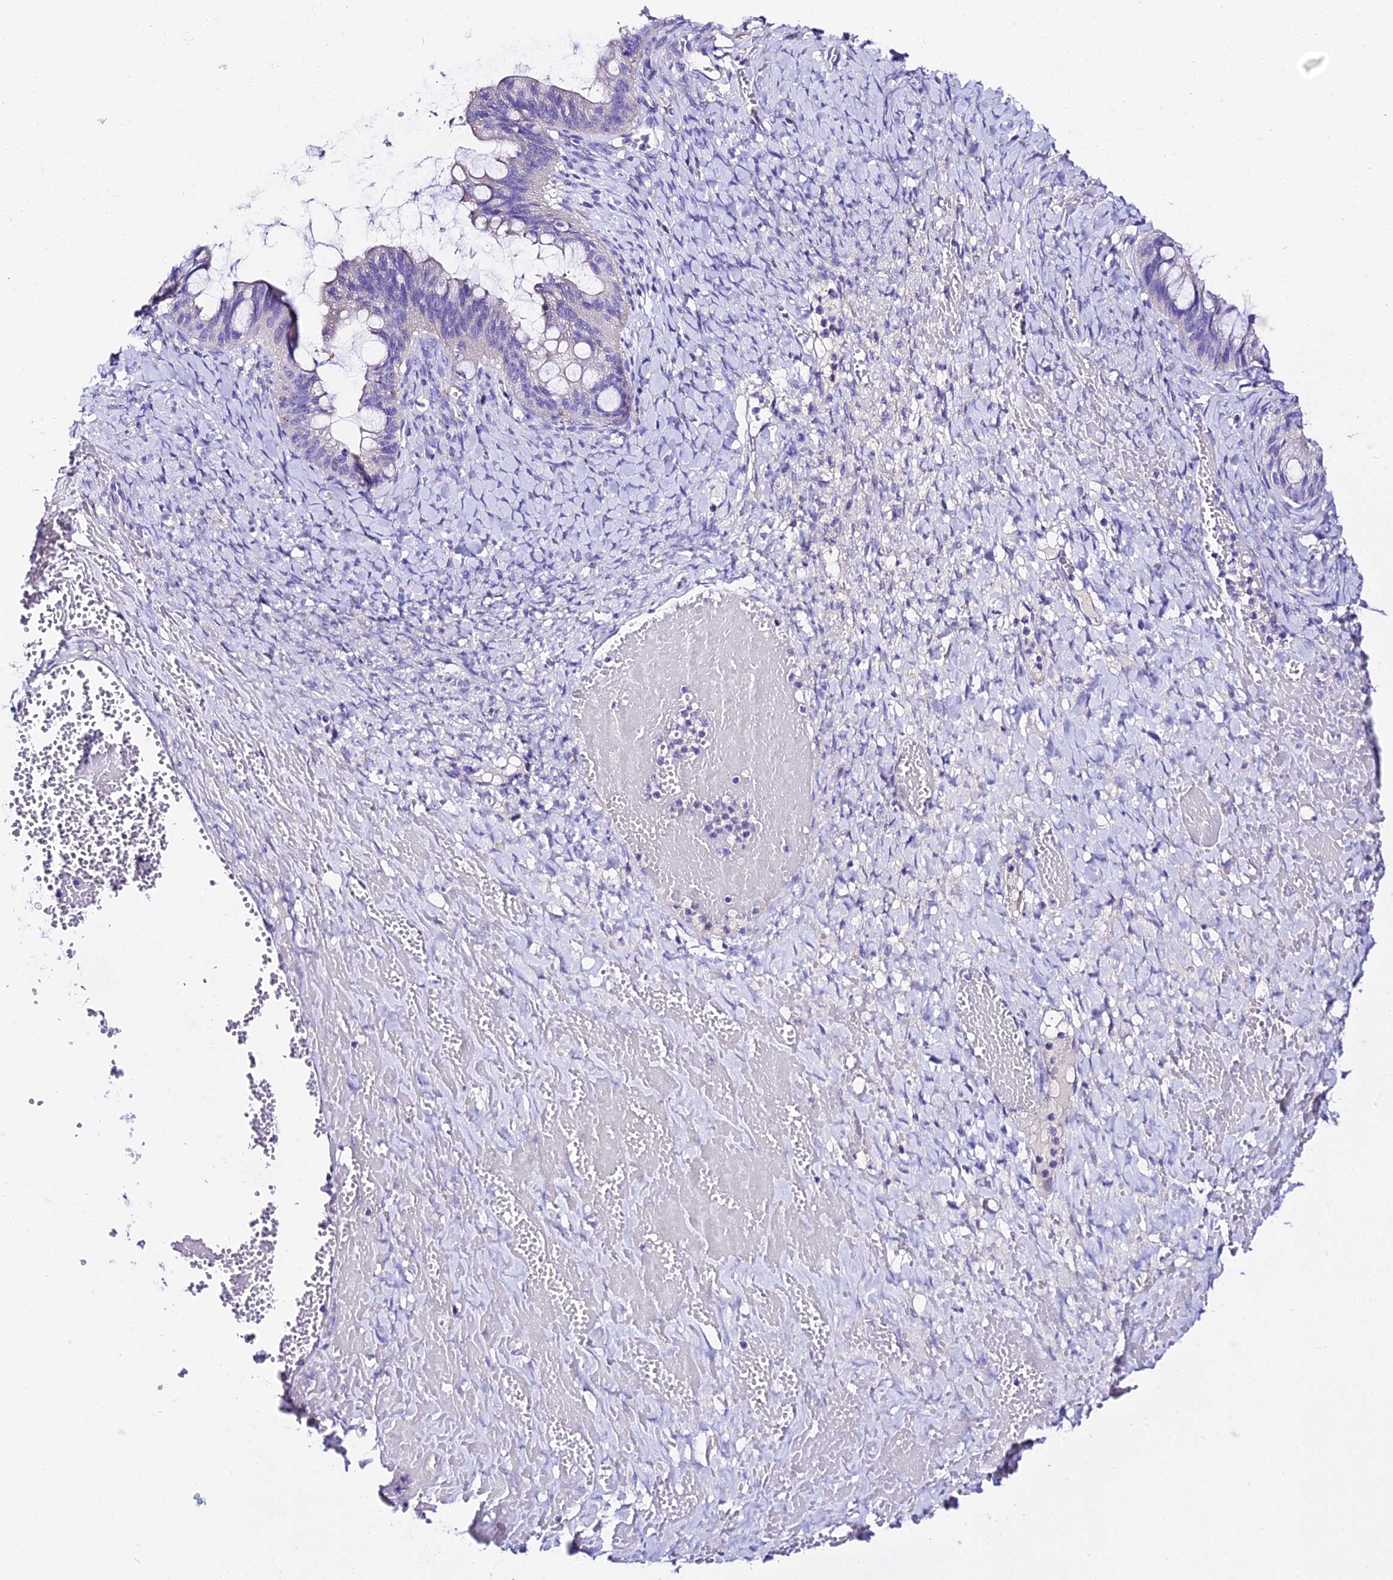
{"staining": {"intensity": "negative", "quantity": "none", "location": "none"}, "tissue": "ovarian cancer", "cell_type": "Tumor cells", "image_type": "cancer", "snomed": [{"axis": "morphology", "description": "Cystadenocarcinoma, mucinous, NOS"}, {"axis": "topography", "description": "Ovary"}], "caption": "This micrograph is of mucinous cystadenocarcinoma (ovarian) stained with immunohistochemistry to label a protein in brown with the nuclei are counter-stained blue. There is no staining in tumor cells.", "gene": "TMEM117", "patient": {"sex": "female", "age": 73}}